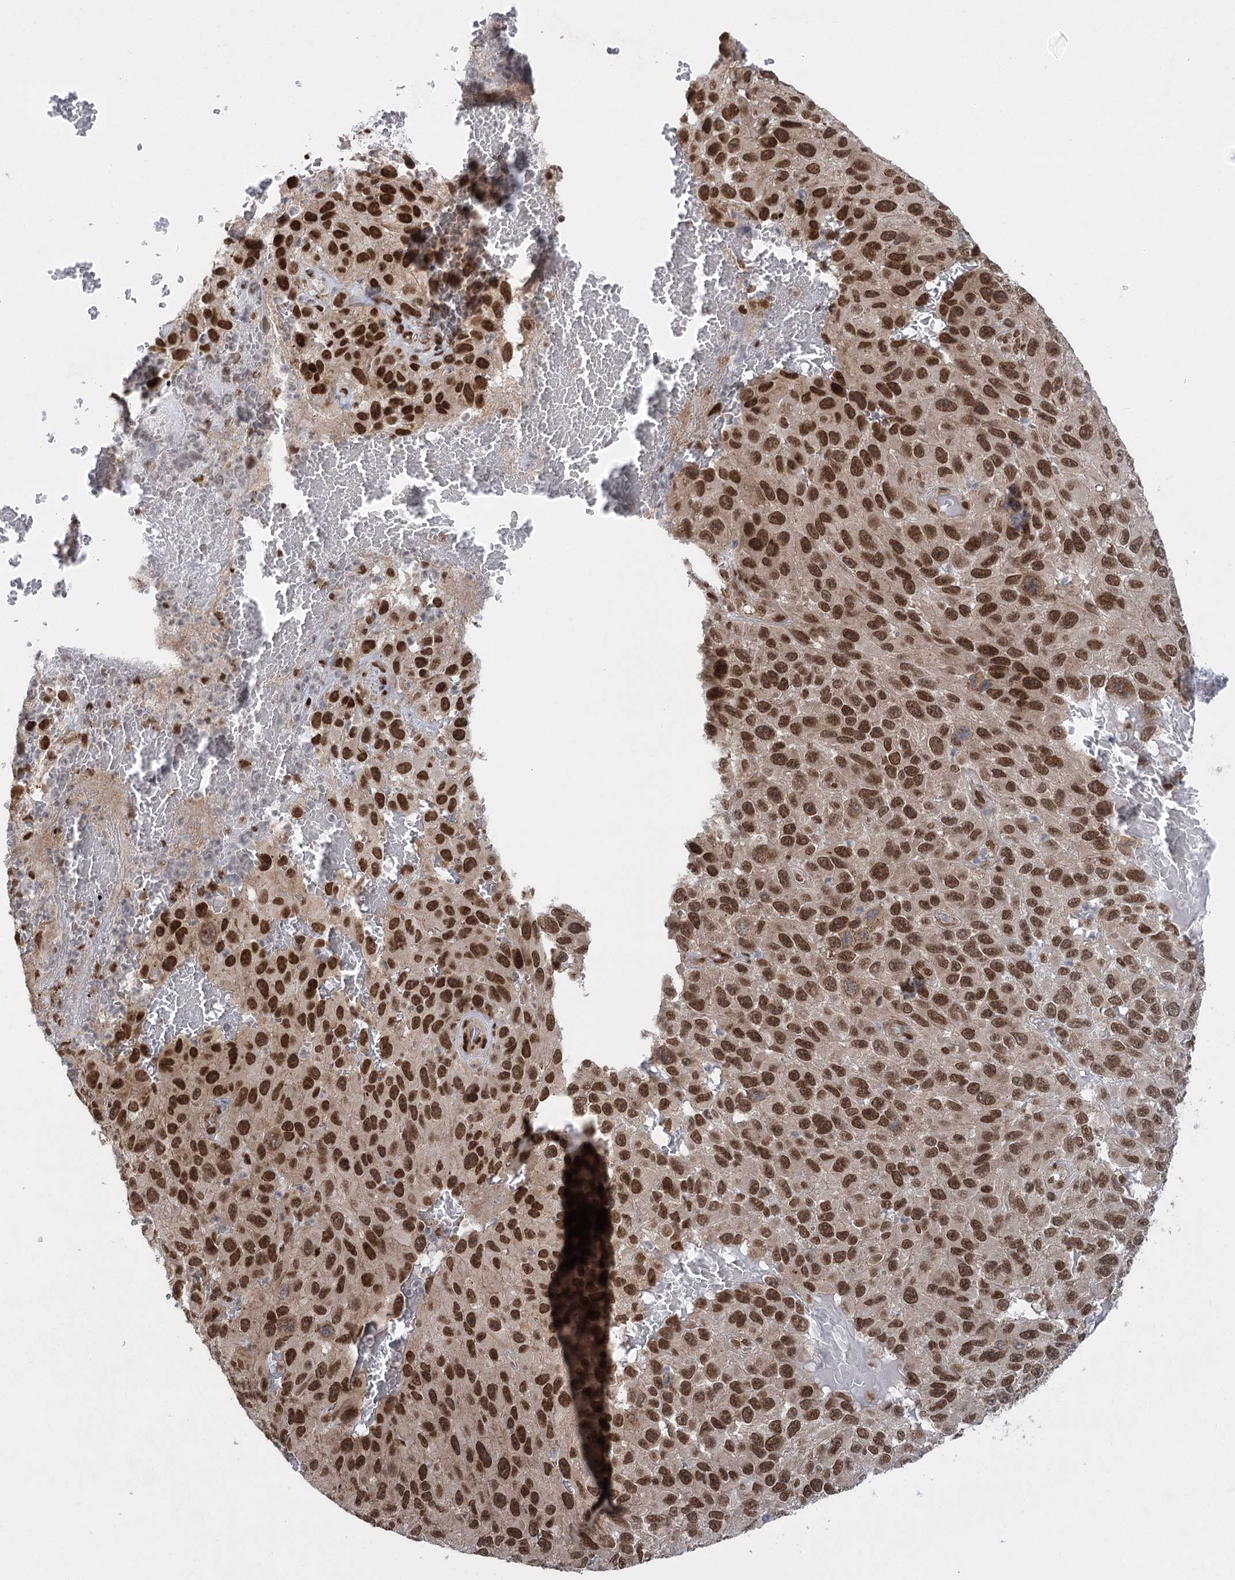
{"staining": {"intensity": "strong", "quantity": ">75%", "location": "nuclear"}, "tissue": "melanoma", "cell_type": "Tumor cells", "image_type": "cancer", "snomed": [{"axis": "morphology", "description": "Malignant melanoma, NOS"}, {"axis": "topography", "description": "Skin"}], "caption": "Malignant melanoma tissue demonstrates strong nuclear expression in about >75% of tumor cells", "gene": "ZCCHC8", "patient": {"sex": "female", "age": 96}}